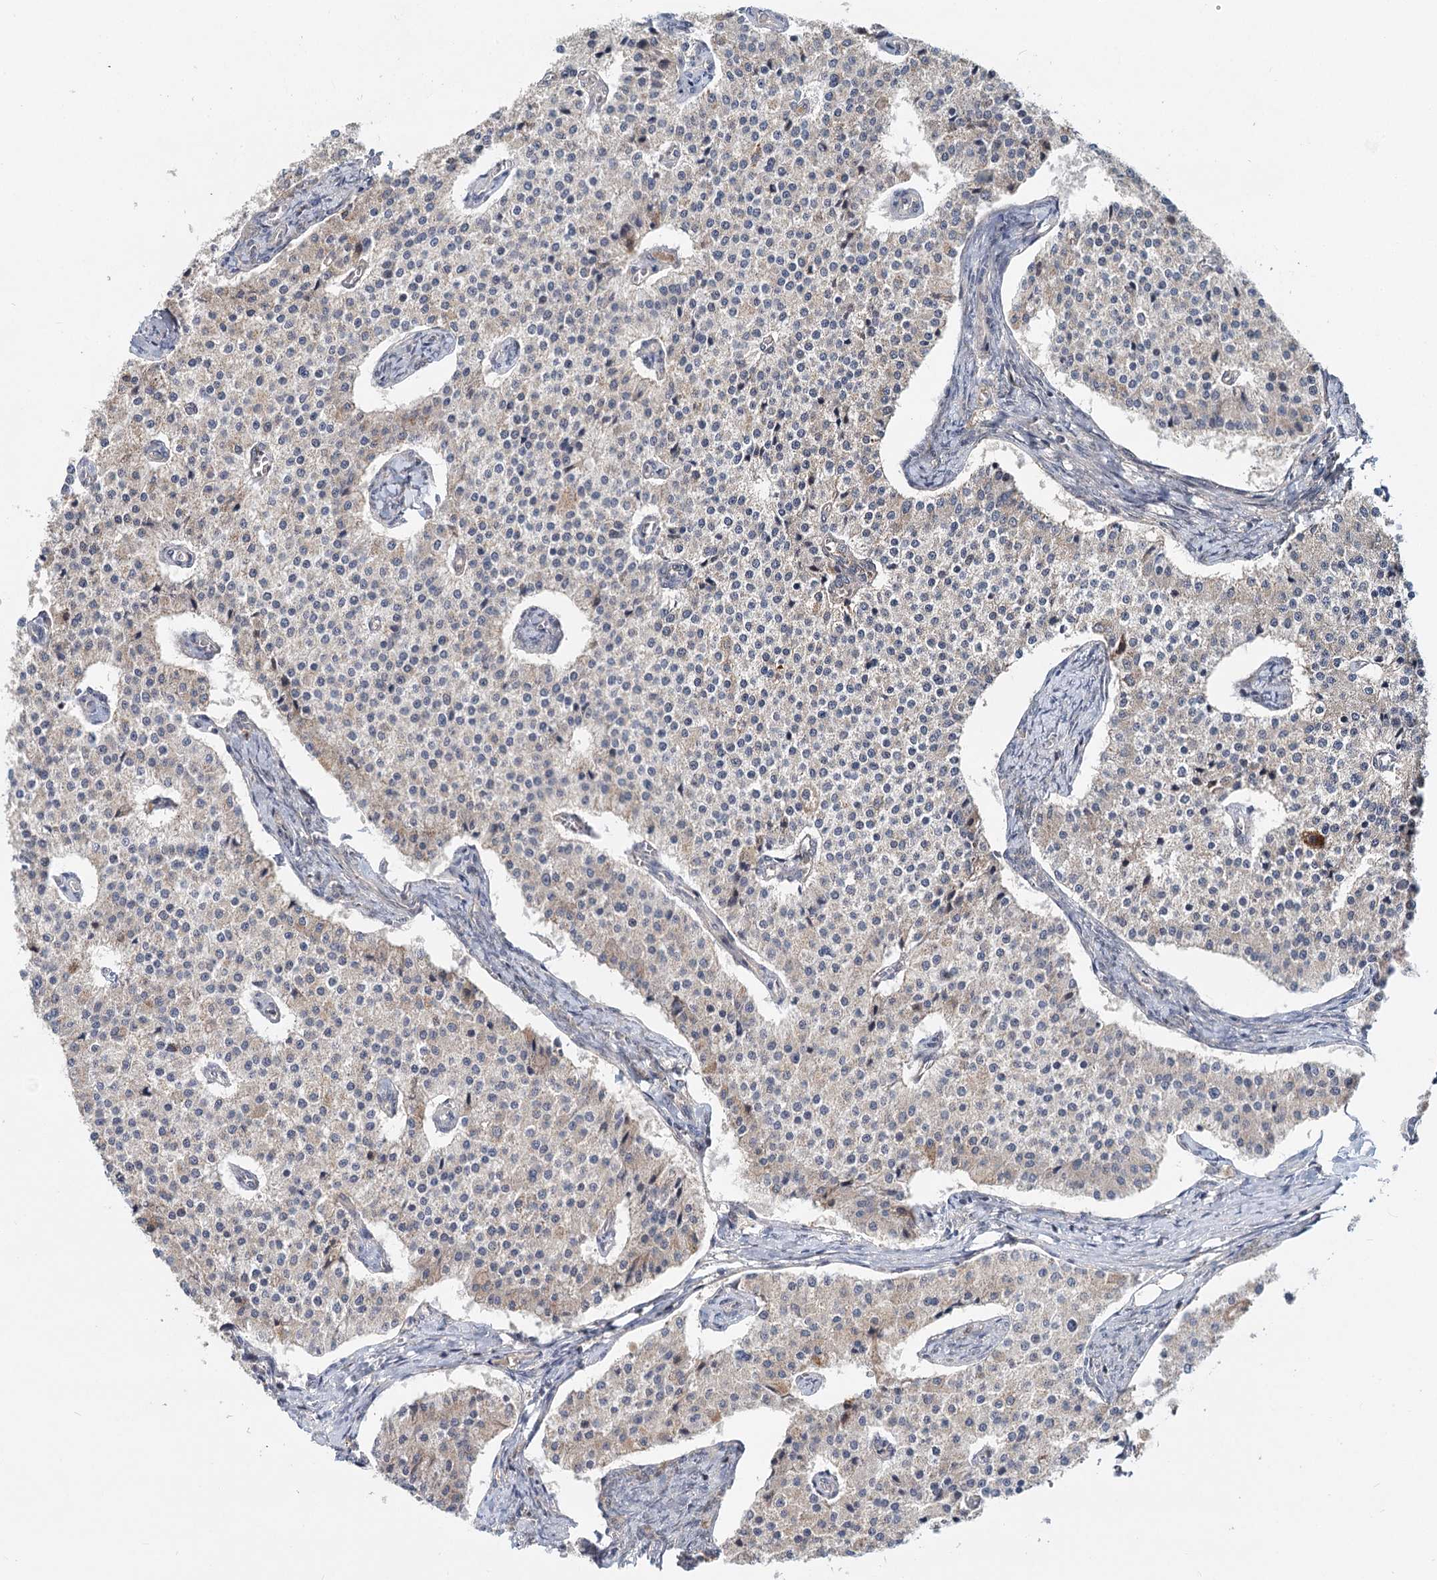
{"staining": {"intensity": "weak", "quantity": "<25%", "location": "cytoplasmic/membranous"}, "tissue": "carcinoid", "cell_type": "Tumor cells", "image_type": "cancer", "snomed": [{"axis": "morphology", "description": "Carcinoid, malignant, NOS"}, {"axis": "topography", "description": "Colon"}], "caption": "A micrograph of human carcinoid is negative for staining in tumor cells.", "gene": "AP3B1", "patient": {"sex": "female", "age": 52}}